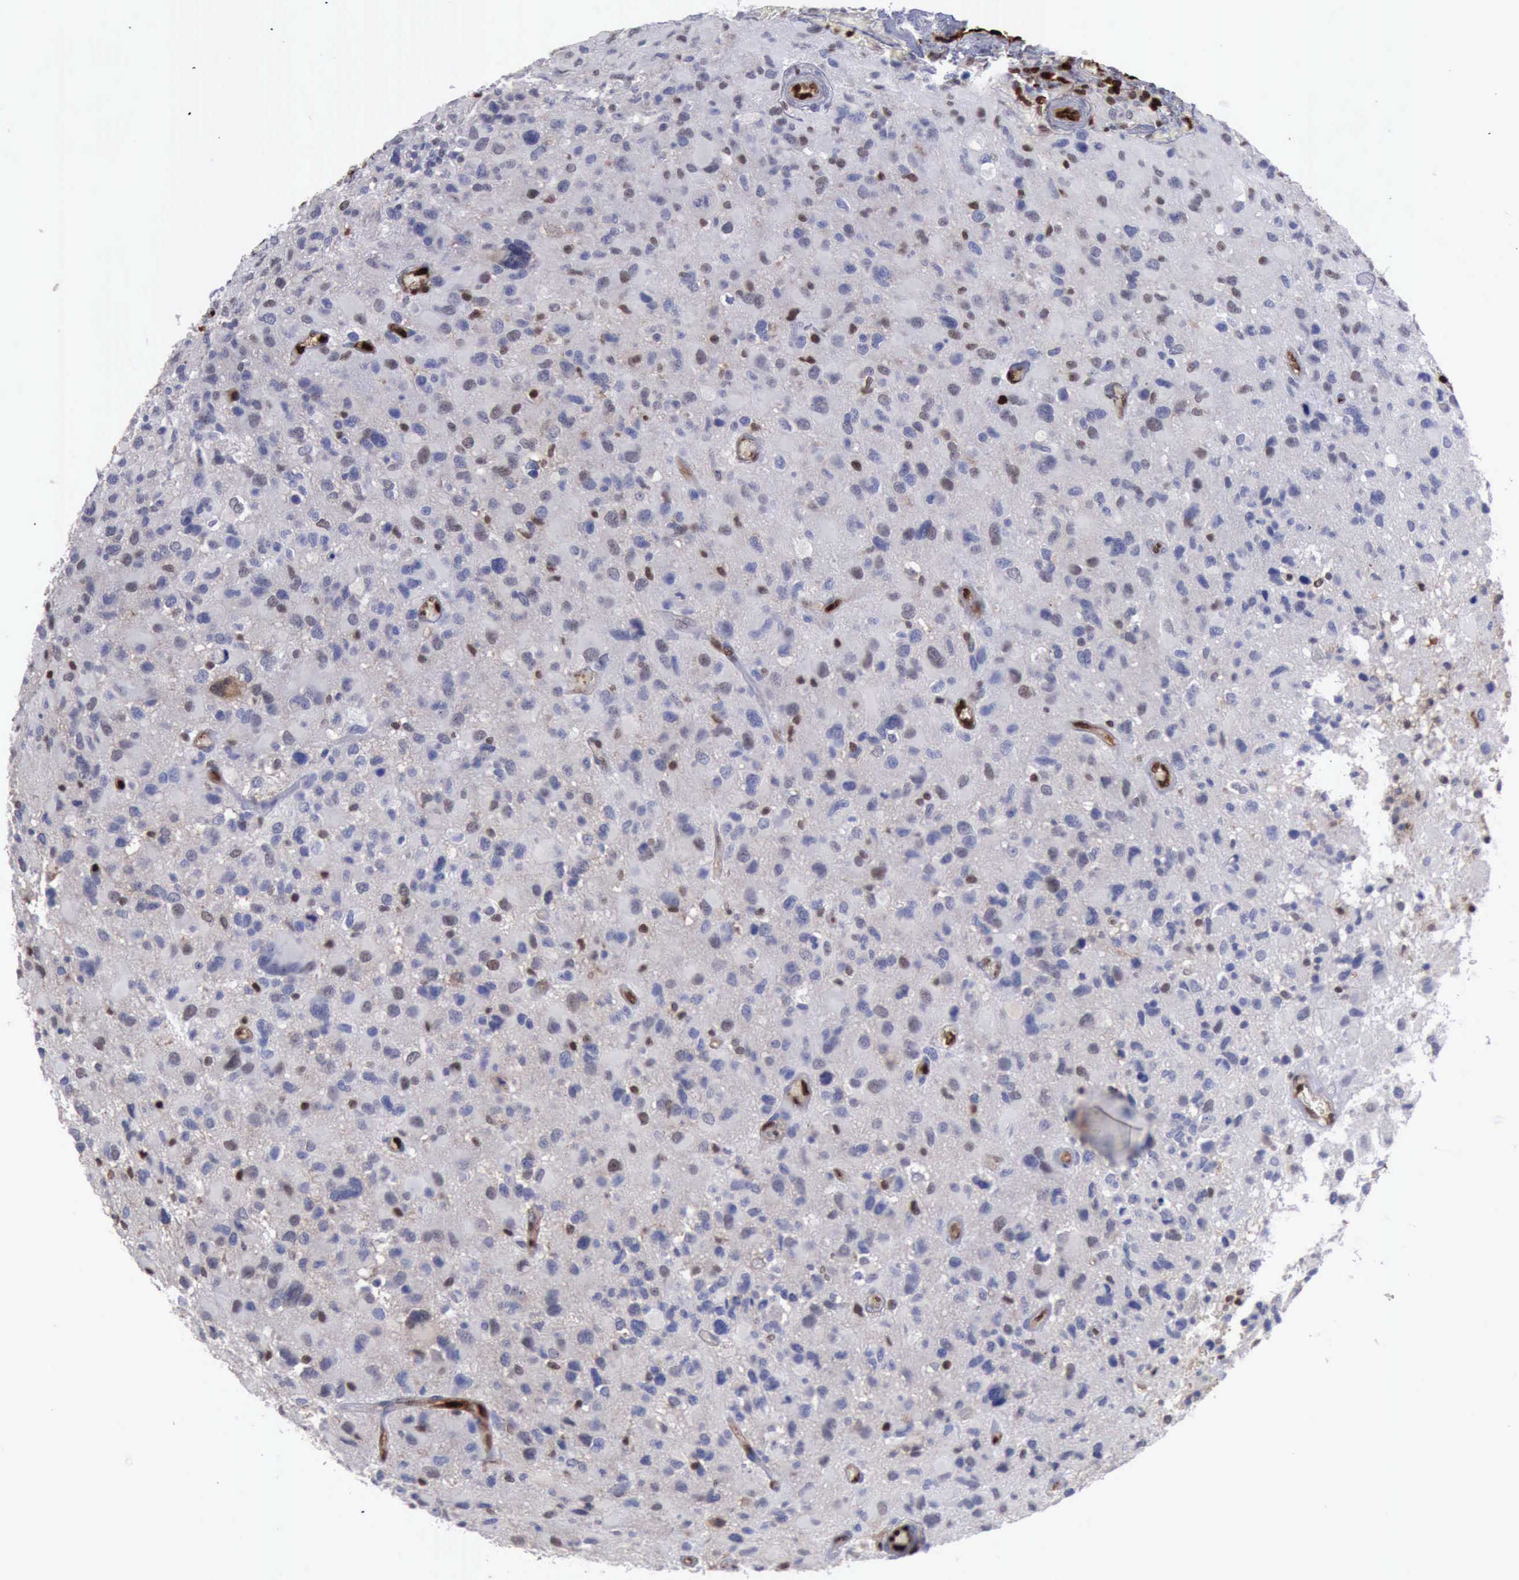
{"staining": {"intensity": "negative", "quantity": "none", "location": "none"}, "tissue": "glioma", "cell_type": "Tumor cells", "image_type": "cancer", "snomed": [{"axis": "morphology", "description": "Glioma, malignant, High grade"}, {"axis": "topography", "description": "Brain"}], "caption": "DAB (3,3'-diaminobenzidine) immunohistochemical staining of human glioma exhibits no significant expression in tumor cells.", "gene": "PDCD4", "patient": {"sex": "male", "age": 69}}